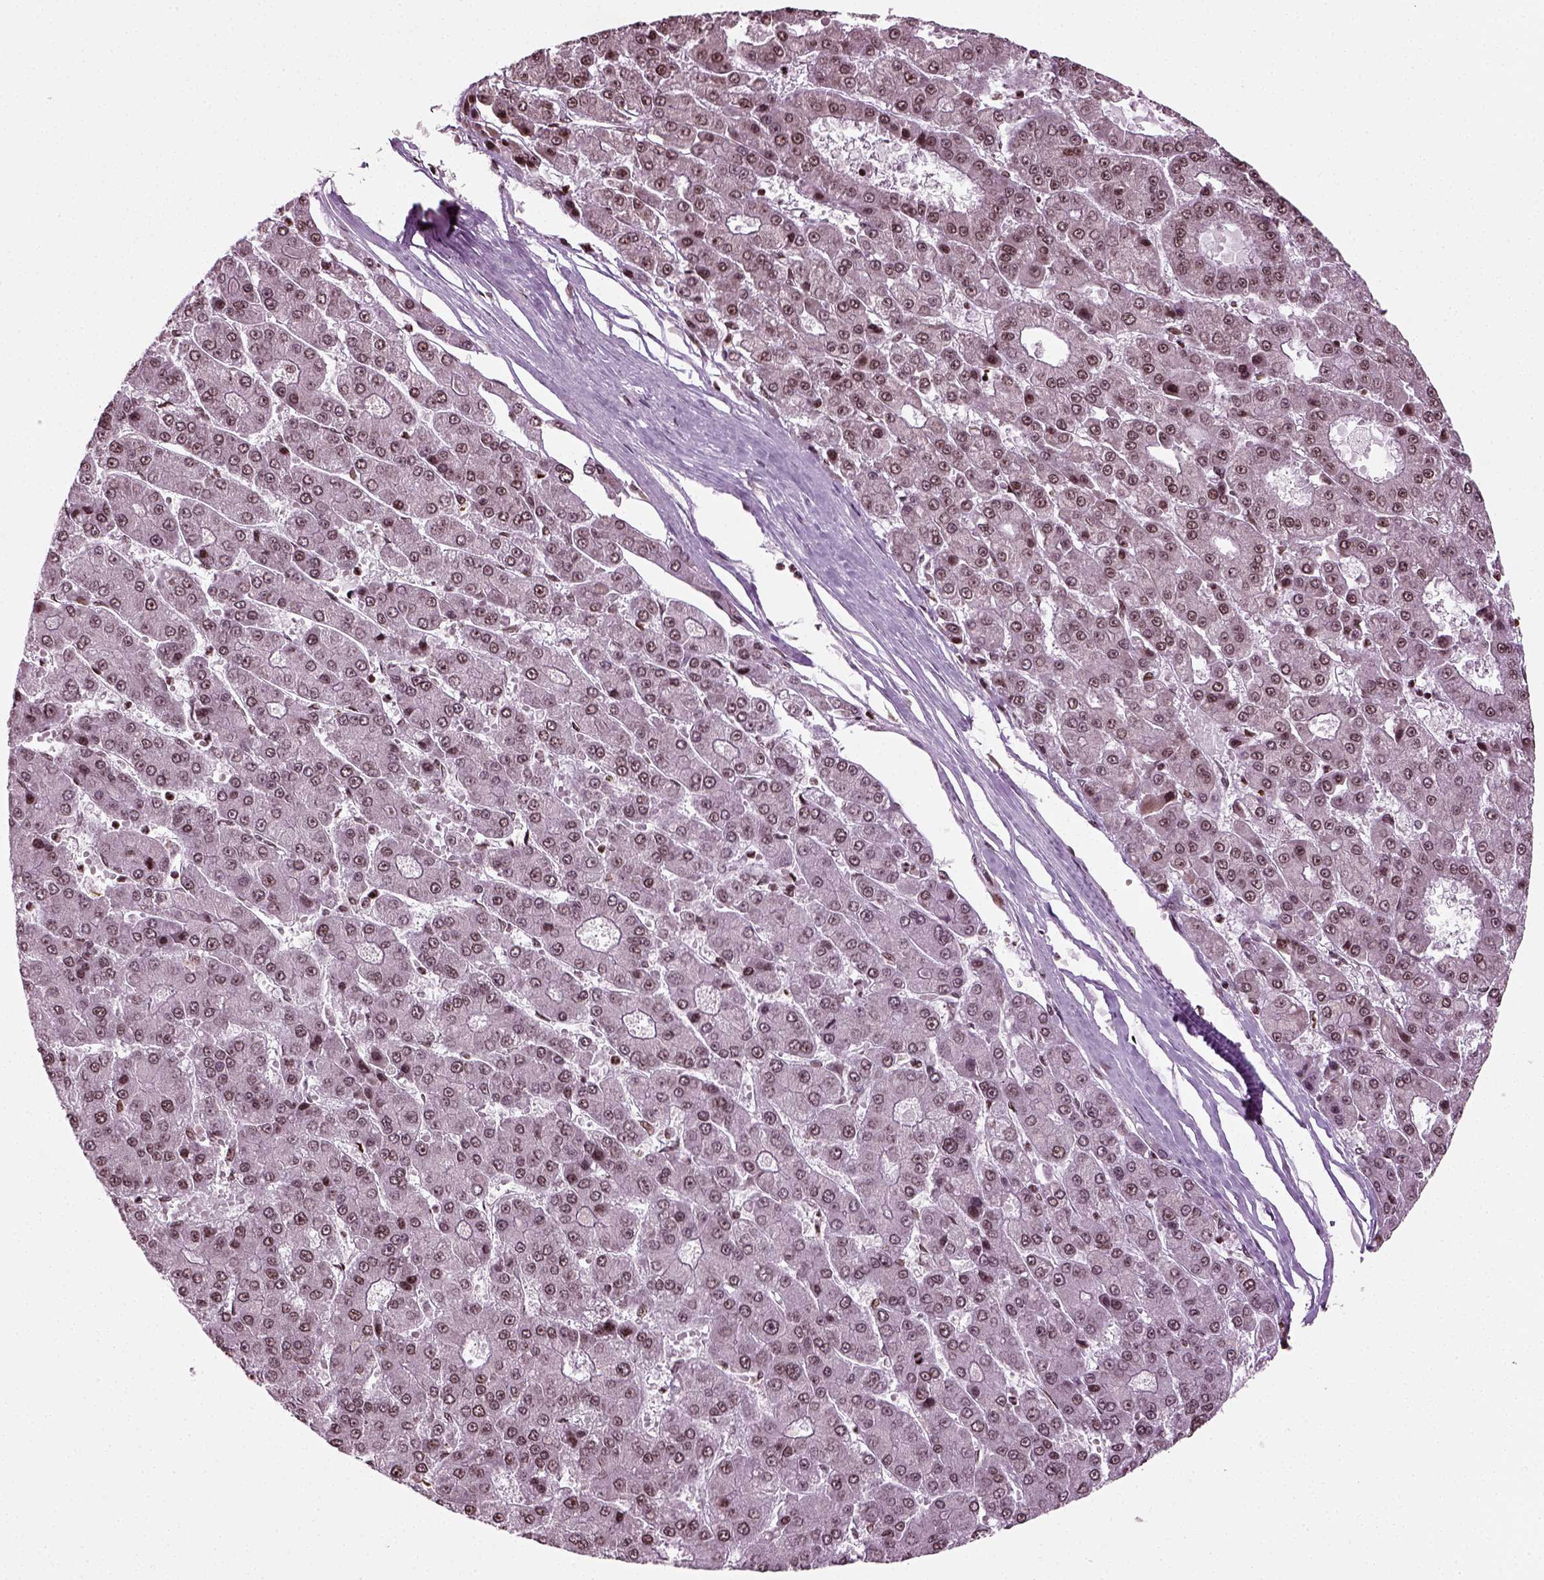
{"staining": {"intensity": "moderate", "quantity": "<25%", "location": "nuclear"}, "tissue": "liver cancer", "cell_type": "Tumor cells", "image_type": "cancer", "snomed": [{"axis": "morphology", "description": "Carcinoma, Hepatocellular, NOS"}, {"axis": "topography", "description": "Liver"}], "caption": "This image shows IHC staining of human liver cancer (hepatocellular carcinoma), with low moderate nuclear positivity in about <25% of tumor cells.", "gene": "HEYL", "patient": {"sex": "male", "age": 70}}